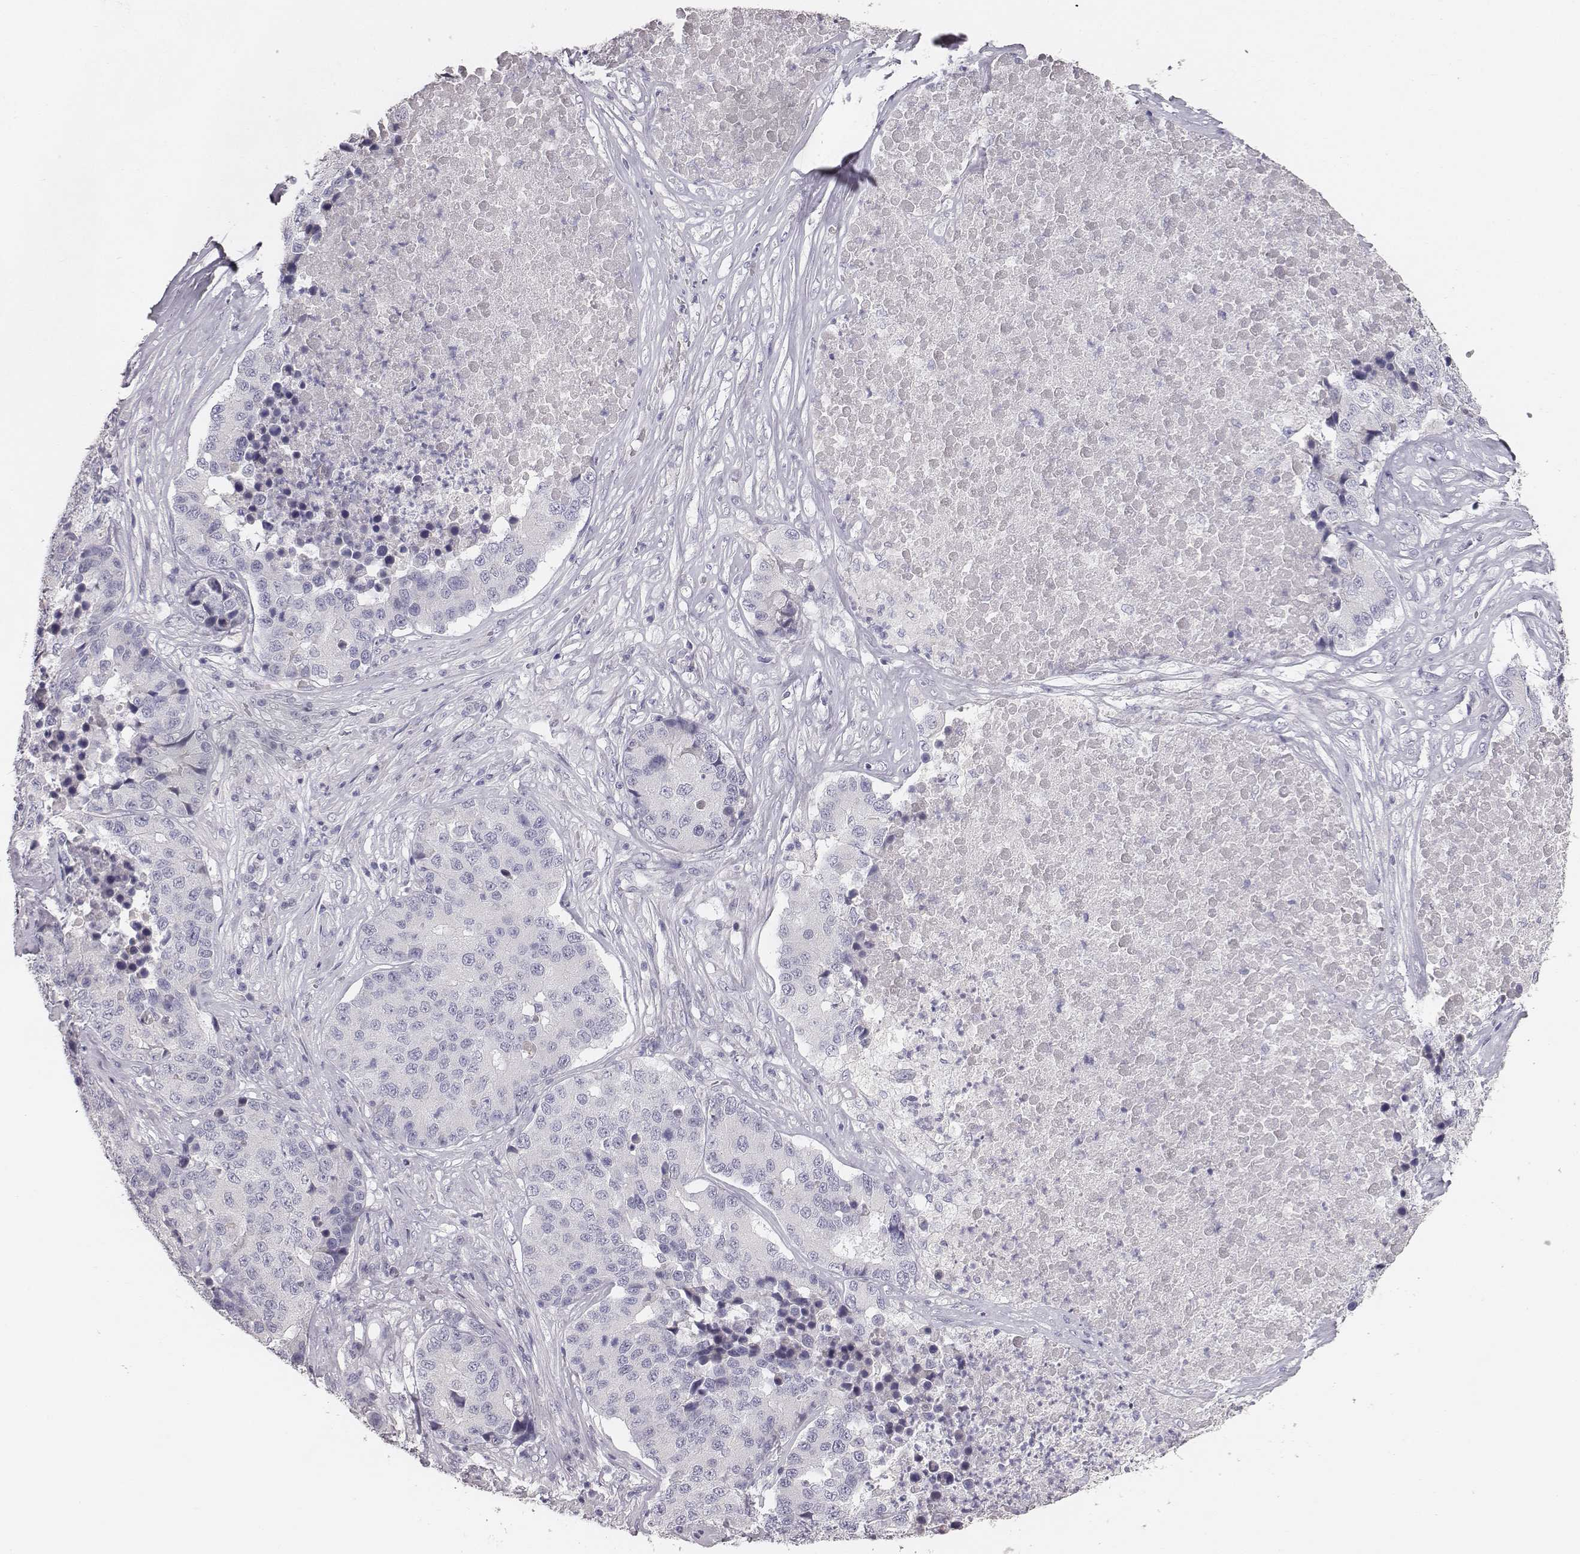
{"staining": {"intensity": "negative", "quantity": "none", "location": "none"}, "tissue": "stomach cancer", "cell_type": "Tumor cells", "image_type": "cancer", "snomed": [{"axis": "morphology", "description": "Adenocarcinoma, NOS"}, {"axis": "topography", "description": "Stomach"}], "caption": "Immunohistochemical staining of adenocarcinoma (stomach) displays no significant positivity in tumor cells.", "gene": "MYH6", "patient": {"sex": "male", "age": 71}}